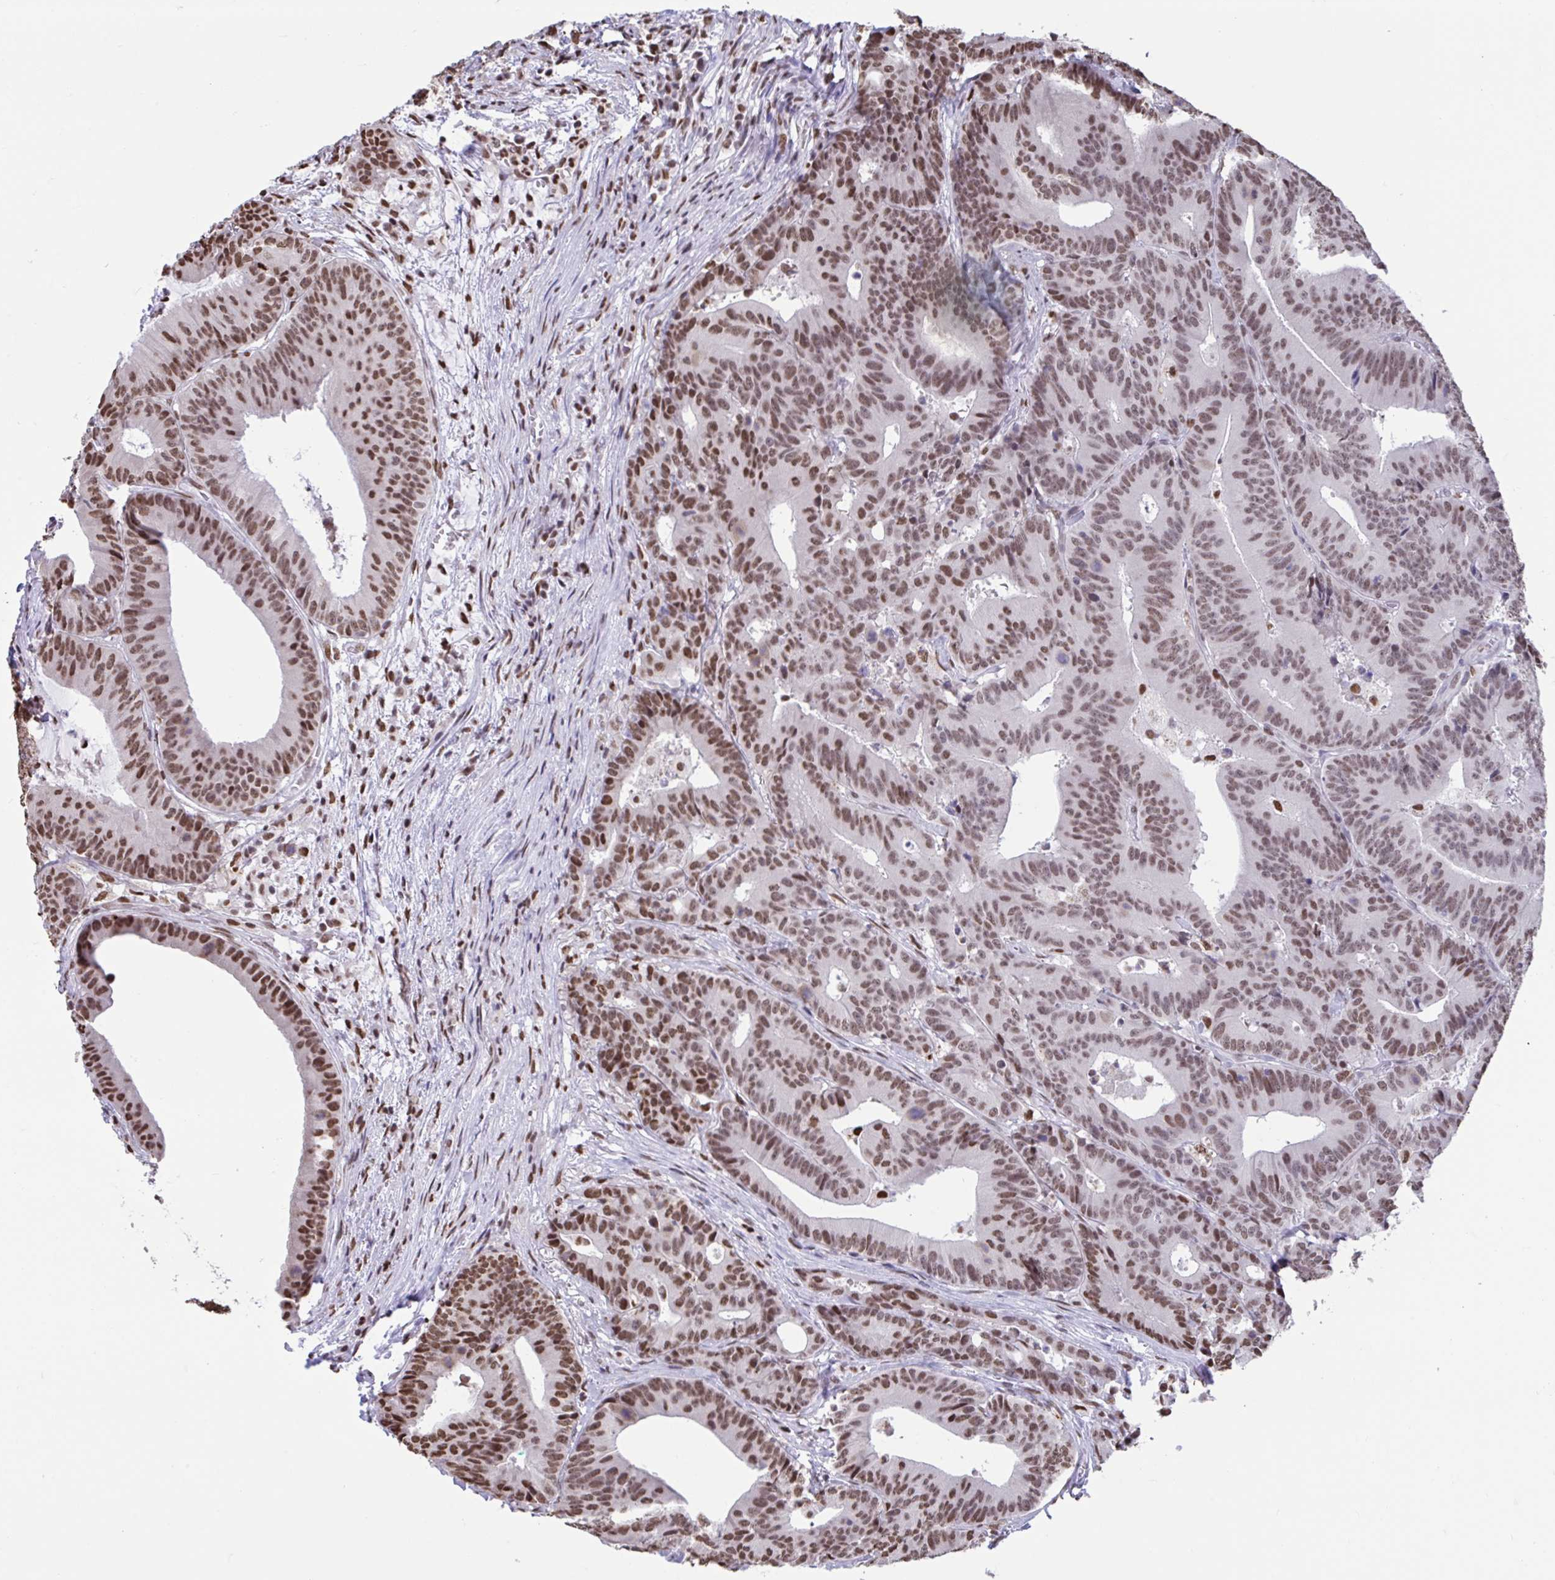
{"staining": {"intensity": "moderate", "quantity": ">75%", "location": "nuclear"}, "tissue": "colorectal cancer", "cell_type": "Tumor cells", "image_type": "cancer", "snomed": [{"axis": "morphology", "description": "Adenocarcinoma, NOS"}, {"axis": "topography", "description": "Colon"}], "caption": "Colorectal cancer (adenocarcinoma) stained with immunohistochemistry reveals moderate nuclear positivity in about >75% of tumor cells.", "gene": "HNRNPDL", "patient": {"sex": "female", "age": 78}}